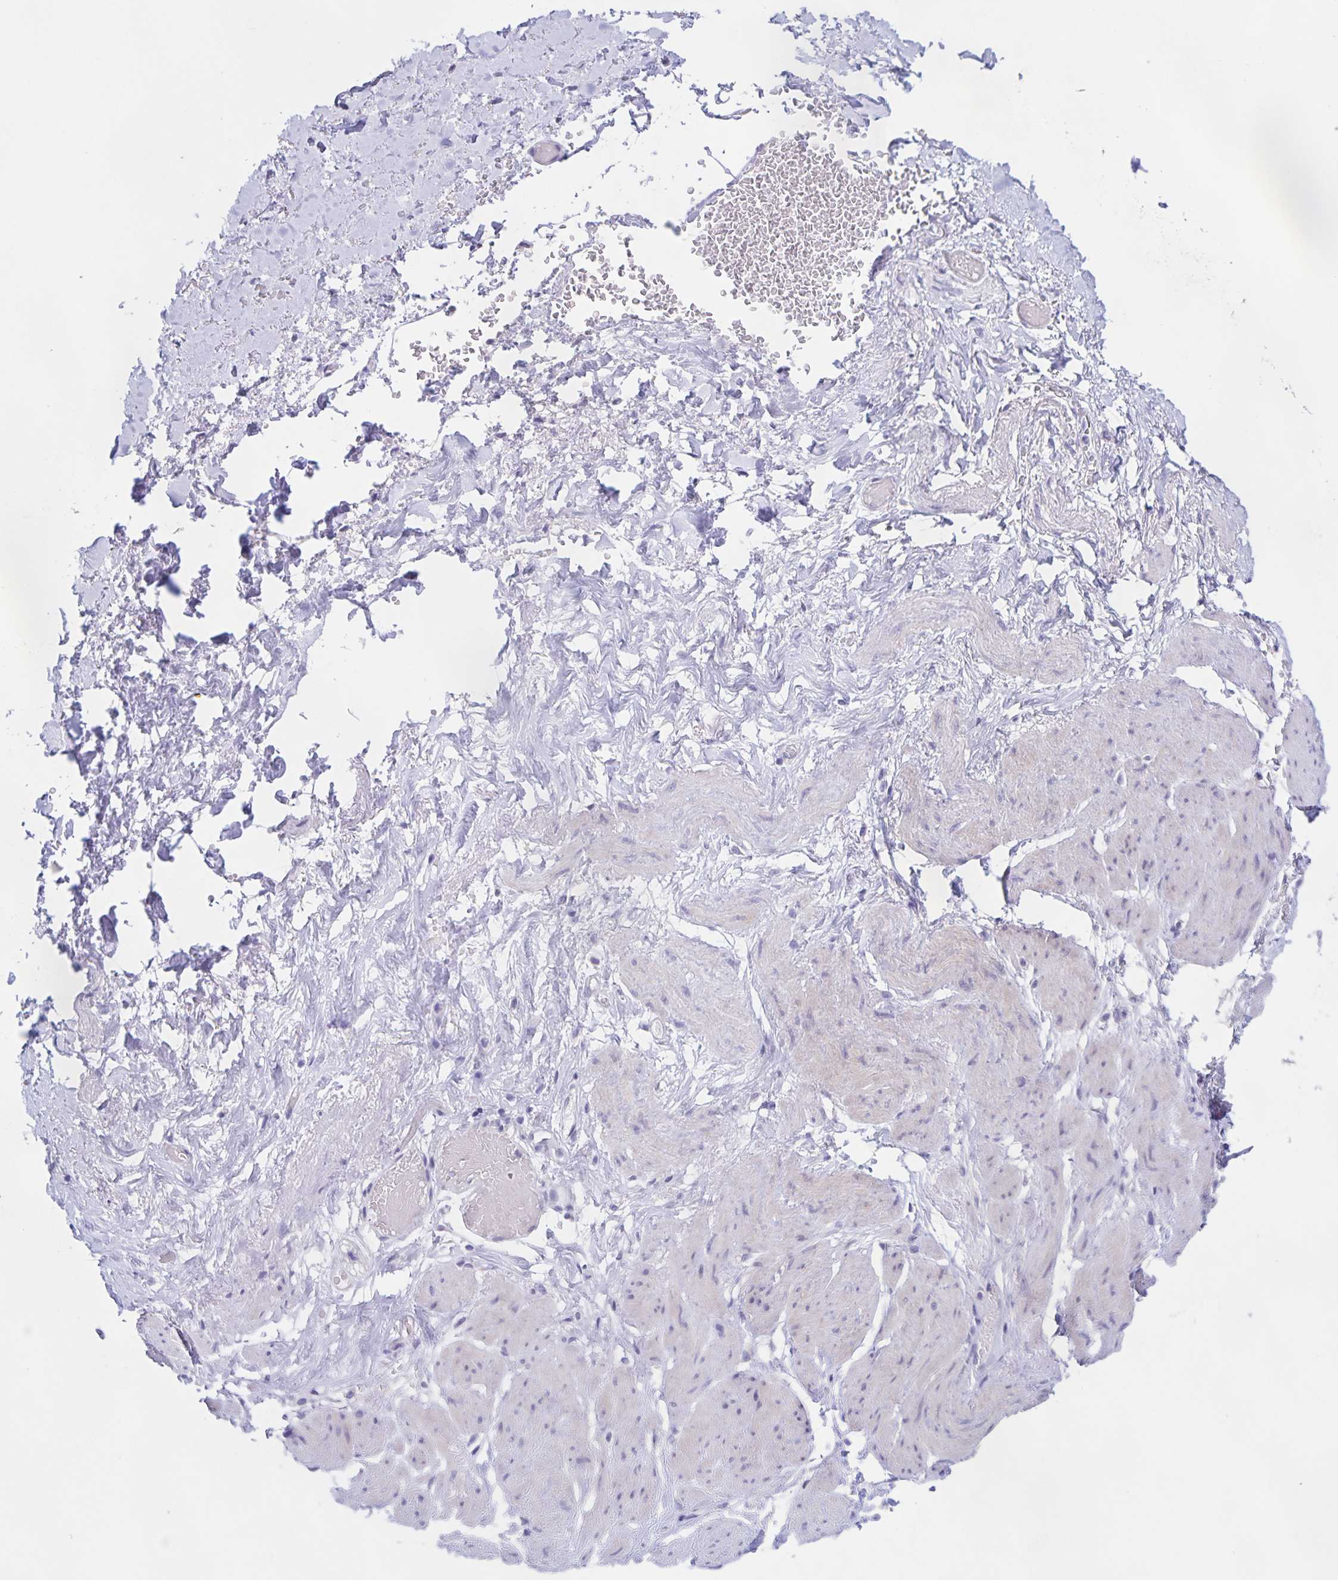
{"staining": {"intensity": "negative", "quantity": "none", "location": "none"}, "tissue": "adipose tissue", "cell_type": "Adipocytes", "image_type": "normal", "snomed": [{"axis": "morphology", "description": "Normal tissue, NOS"}, {"axis": "topography", "description": "Vagina"}, {"axis": "topography", "description": "Peripheral nerve tissue"}], "caption": "This micrograph is of normal adipose tissue stained with IHC to label a protein in brown with the nuclei are counter-stained blue. There is no positivity in adipocytes. (DAB IHC visualized using brightfield microscopy, high magnification).", "gene": "DMGDH", "patient": {"sex": "female", "age": 71}}